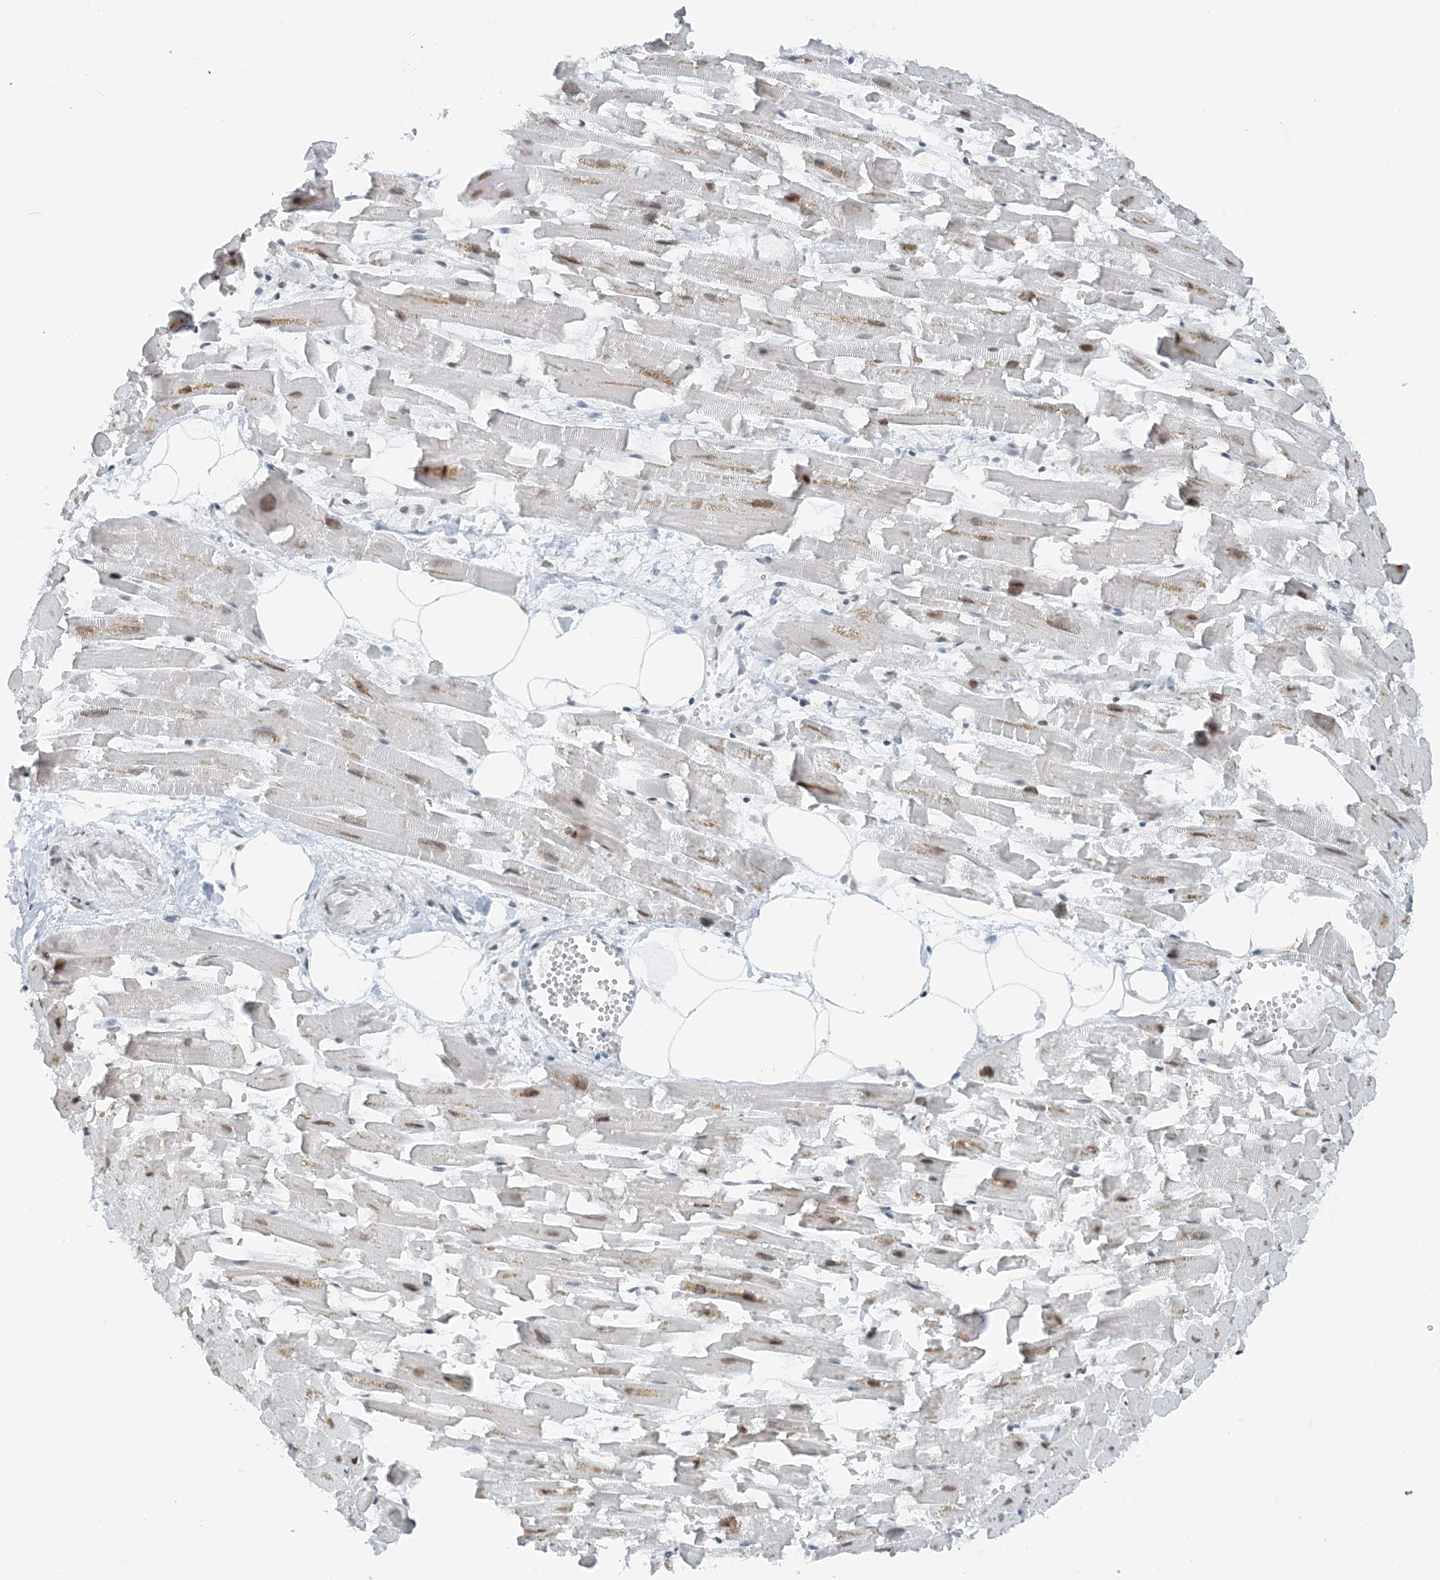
{"staining": {"intensity": "moderate", "quantity": ">75%", "location": "nuclear"}, "tissue": "heart muscle", "cell_type": "Cardiomyocytes", "image_type": "normal", "snomed": [{"axis": "morphology", "description": "Normal tissue, NOS"}, {"axis": "topography", "description": "Heart"}], "caption": "Moderate nuclear positivity is seen in approximately >75% of cardiomyocytes in benign heart muscle. The protein is stained brown, and the nuclei are stained in blue (DAB (3,3'-diaminobenzidine) IHC with brightfield microscopy, high magnification).", "gene": "ZNF500", "patient": {"sex": "female", "age": 64}}